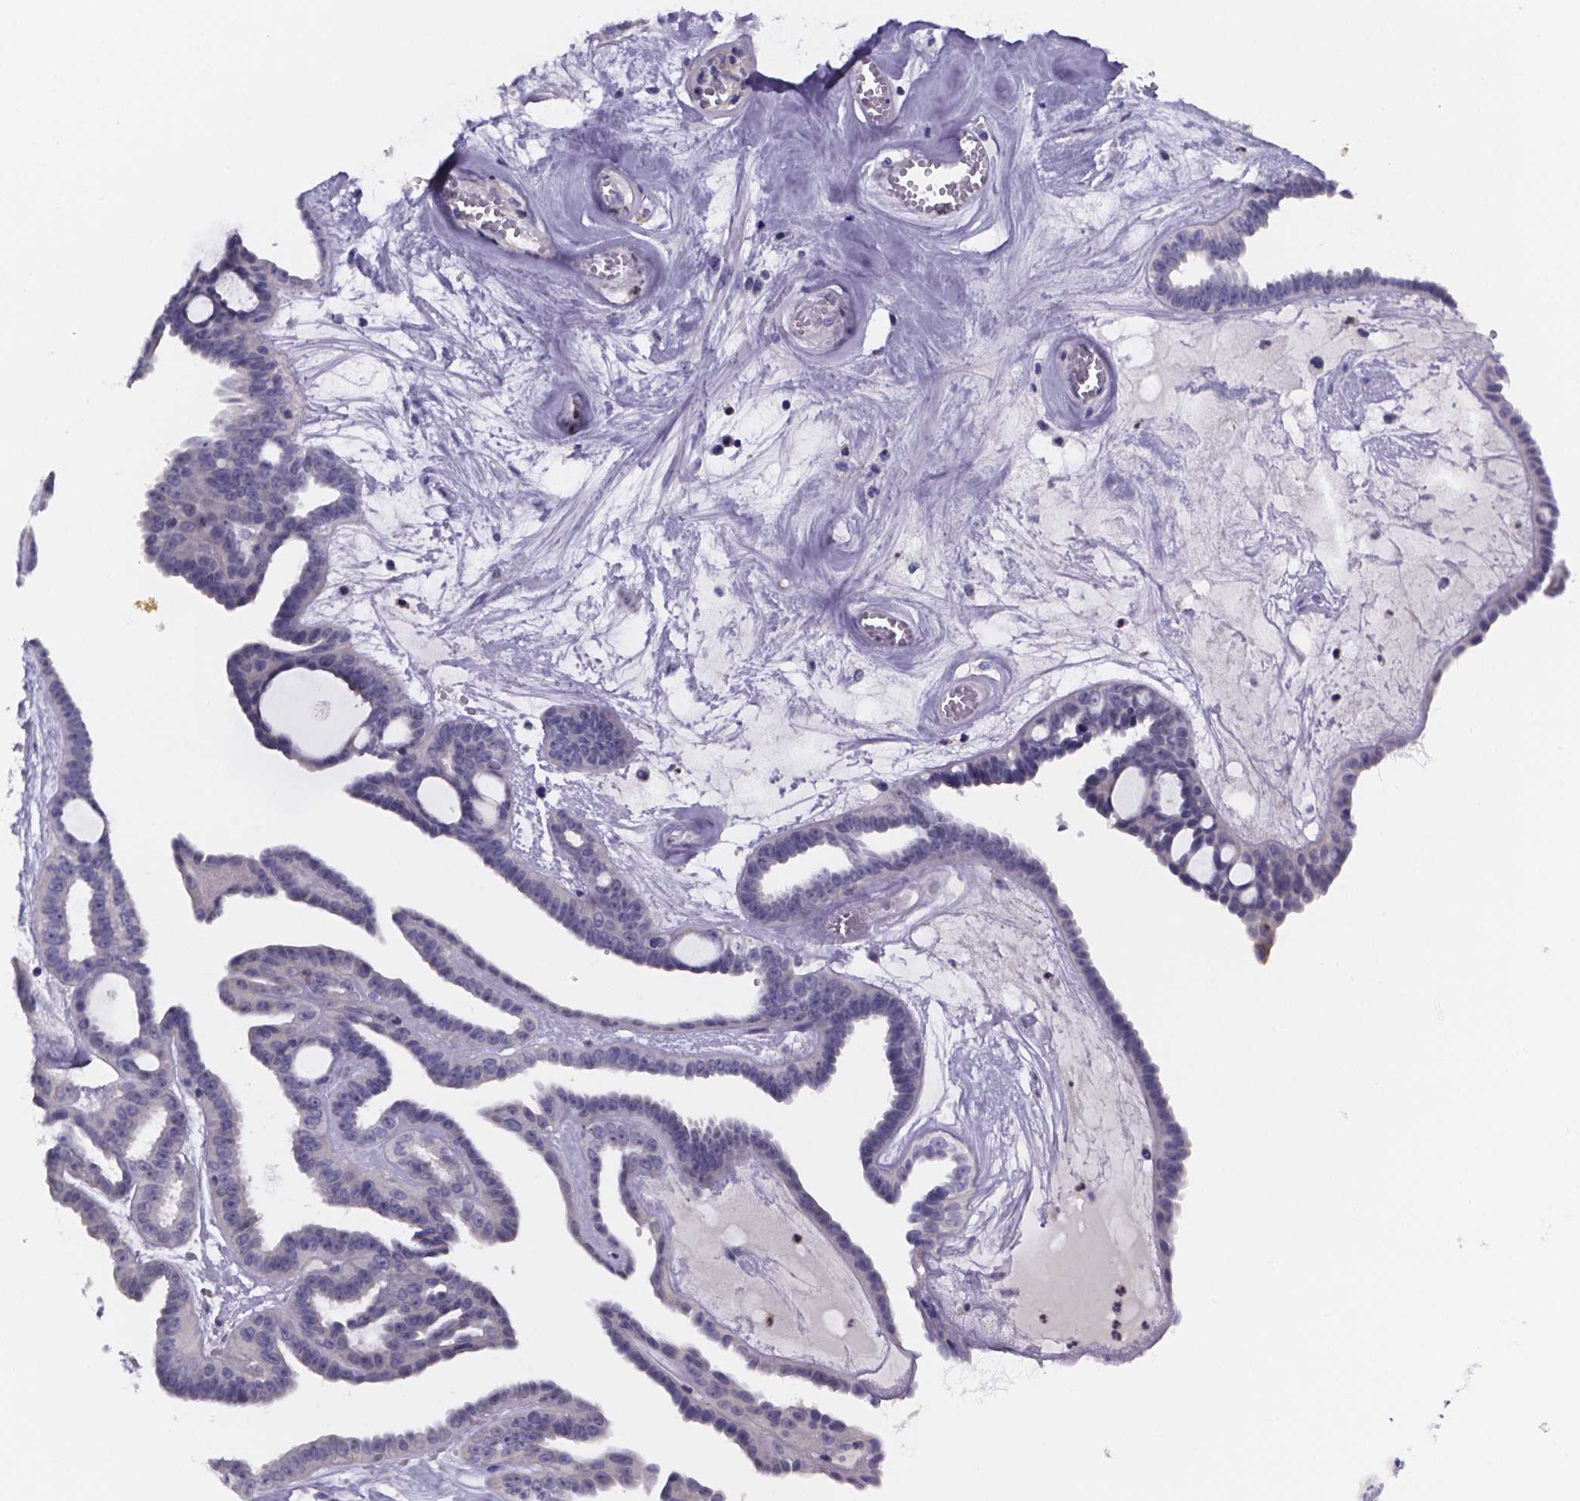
{"staining": {"intensity": "negative", "quantity": "none", "location": "none"}, "tissue": "ovarian cancer", "cell_type": "Tumor cells", "image_type": "cancer", "snomed": [{"axis": "morphology", "description": "Cystadenocarcinoma, serous, NOS"}, {"axis": "topography", "description": "Ovary"}], "caption": "Tumor cells are negative for protein expression in human ovarian serous cystadenocarcinoma.", "gene": "IZUMO1", "patient": {"sex": "female", "age": 71}}